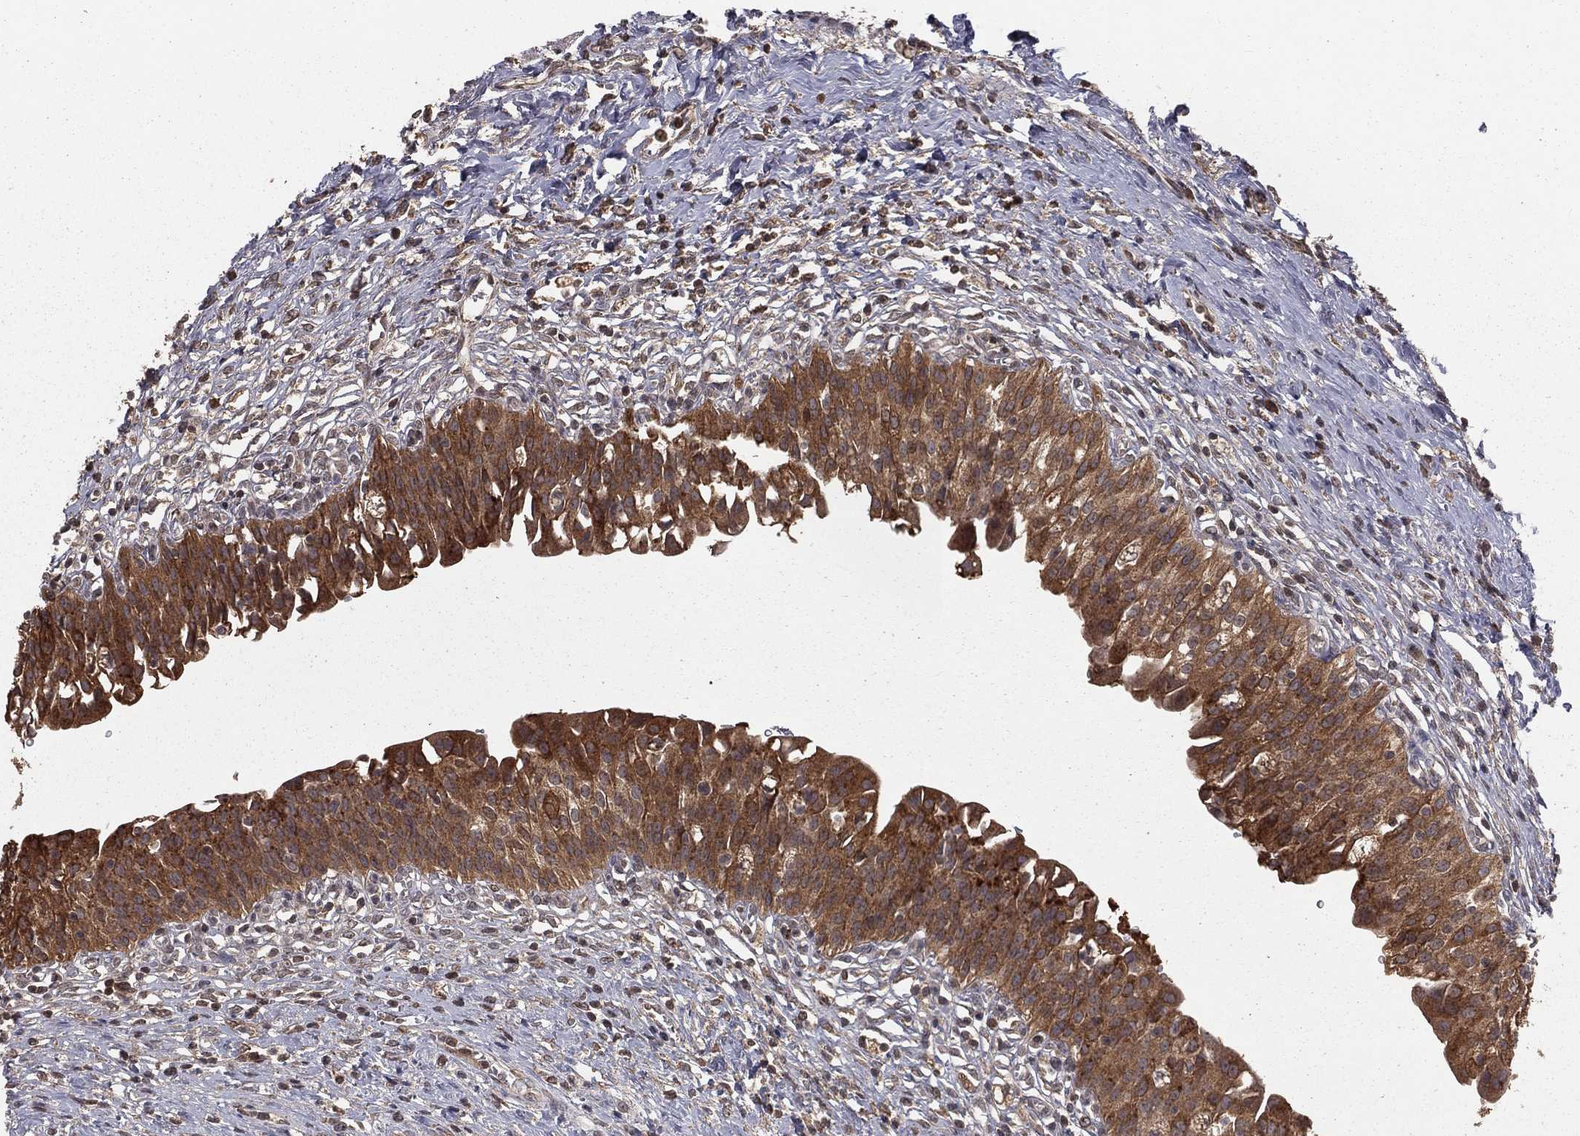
{"staining": {"intensity": "strong", "quantity": ">75%", "location": "cytoplasmic/membranous"}, "tissue": "urinary bladder", "cell_type": "Urothelial cells", "image_type": "normal", "snomed": [{"axis": "morphology", "description": "Normal tissue, NOS"}, {"axis": "topography", "description": "Urinary bladder"}], "caption": "High-magnification brightfield microscopy of normal urinary bladder stained with DAB (brown) and counterstained with hematoxylin (blue). urothelial cells exhibit strong cytoplasmic/membranous positivity is seen in about>75% of cells.", "gene": "ZDHHC15", "patient": {"sex": "male", "age": 76}}